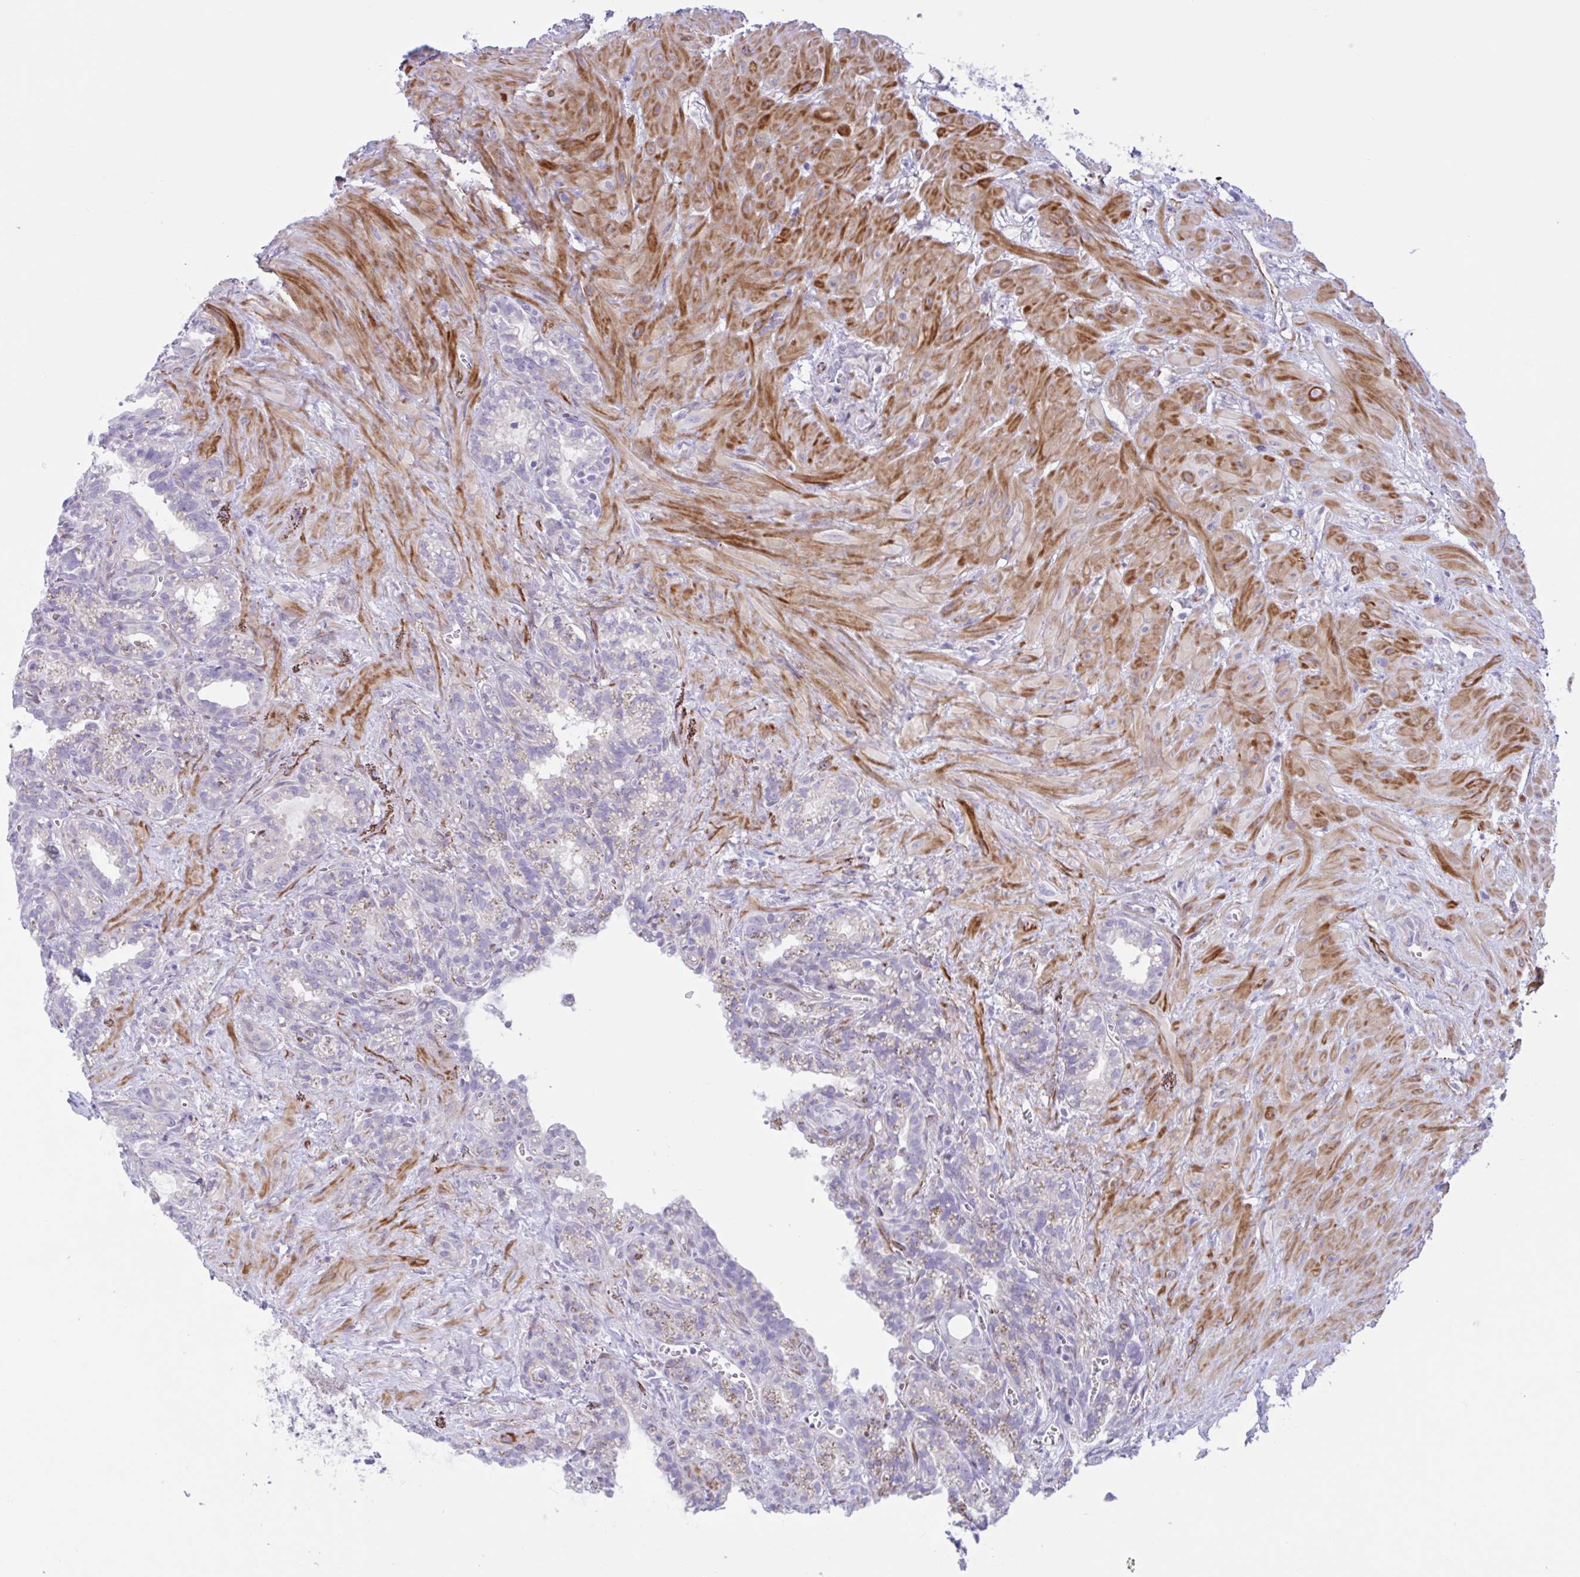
{"staining": {"intensity": "negative", "quantity": "none", "location": "none"}, "tissue": "seminal vesicle", "cell_type": "Glandular cells", "image_type": "normal", "snomed": [{"axis": "morphology", "description": "Normal tissue, NOS"}, {"axis": "topography", "description": "Seminal veicle"}], "caption": "Immunohistochemistry micrograph of benign seminal vesicle: human seminal vesicle stained with DAB demonstrates no significant protein expression in glandular cells.", "gene": "AHCYL2", "patient": {"sex": "male", "age": 76}}